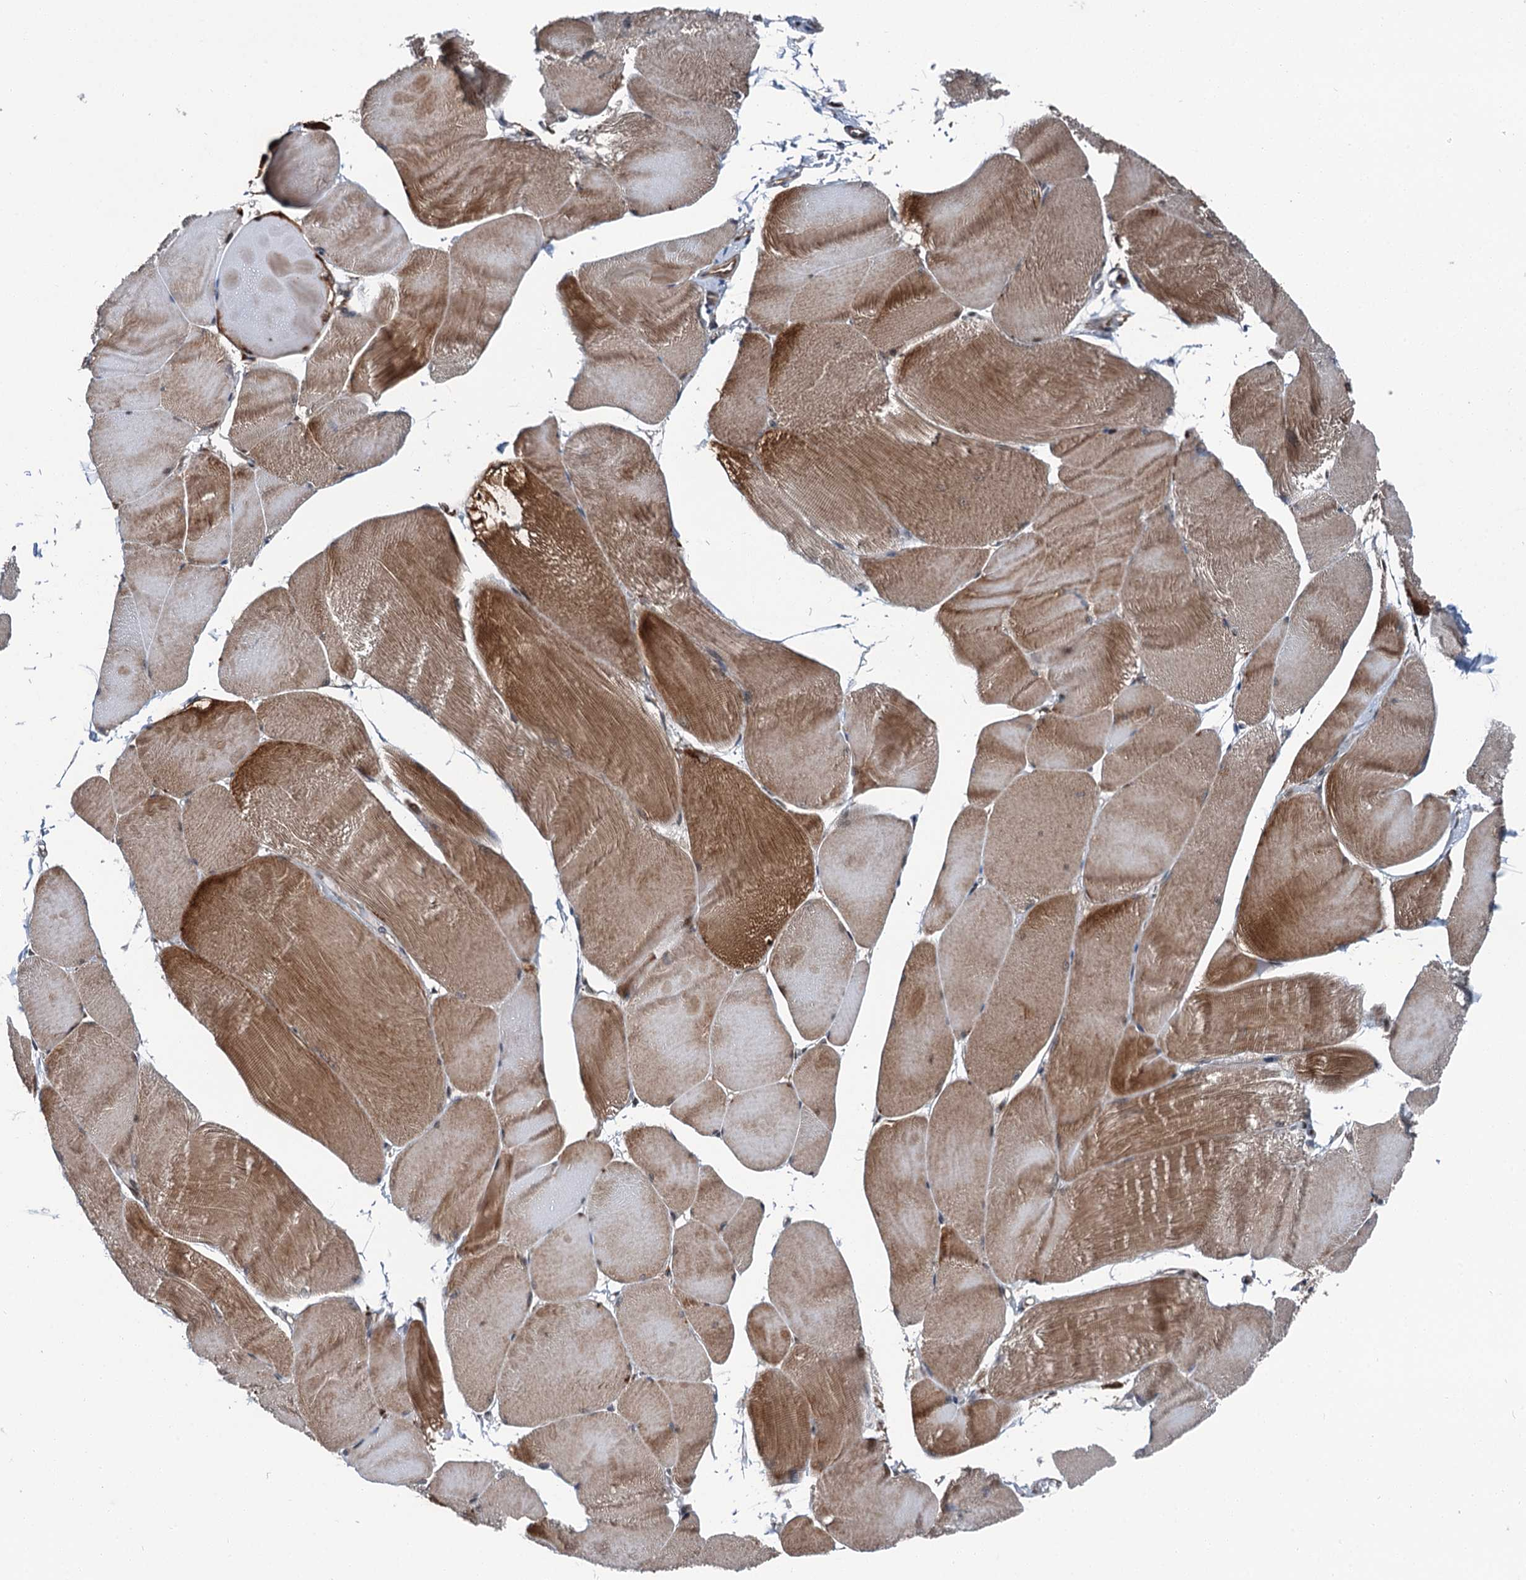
{"staining": {"intensity": "moderate", "quantity": ">75%", "location": "cytoplasmic/membranous"}, "tissue": "skeletal muscle", "cell_type": "Myocytes", "image_type": "normal", "snomed": [{"axis": "morphology", "description": "Normal tissue, NOS"}, {"axis": "morphology", "description": "Basal cell carcinoma"}, {"axis": "topography", "description": "Skeletal muscle"}], "caption": "The histopathology image shows a brown stain indicating the presence of a protein in the cytoplasmic/membranous of myocytes in skeletal muscle.", "gene": "POLR1D", "patient": {"sex": "female", "age": 64}}